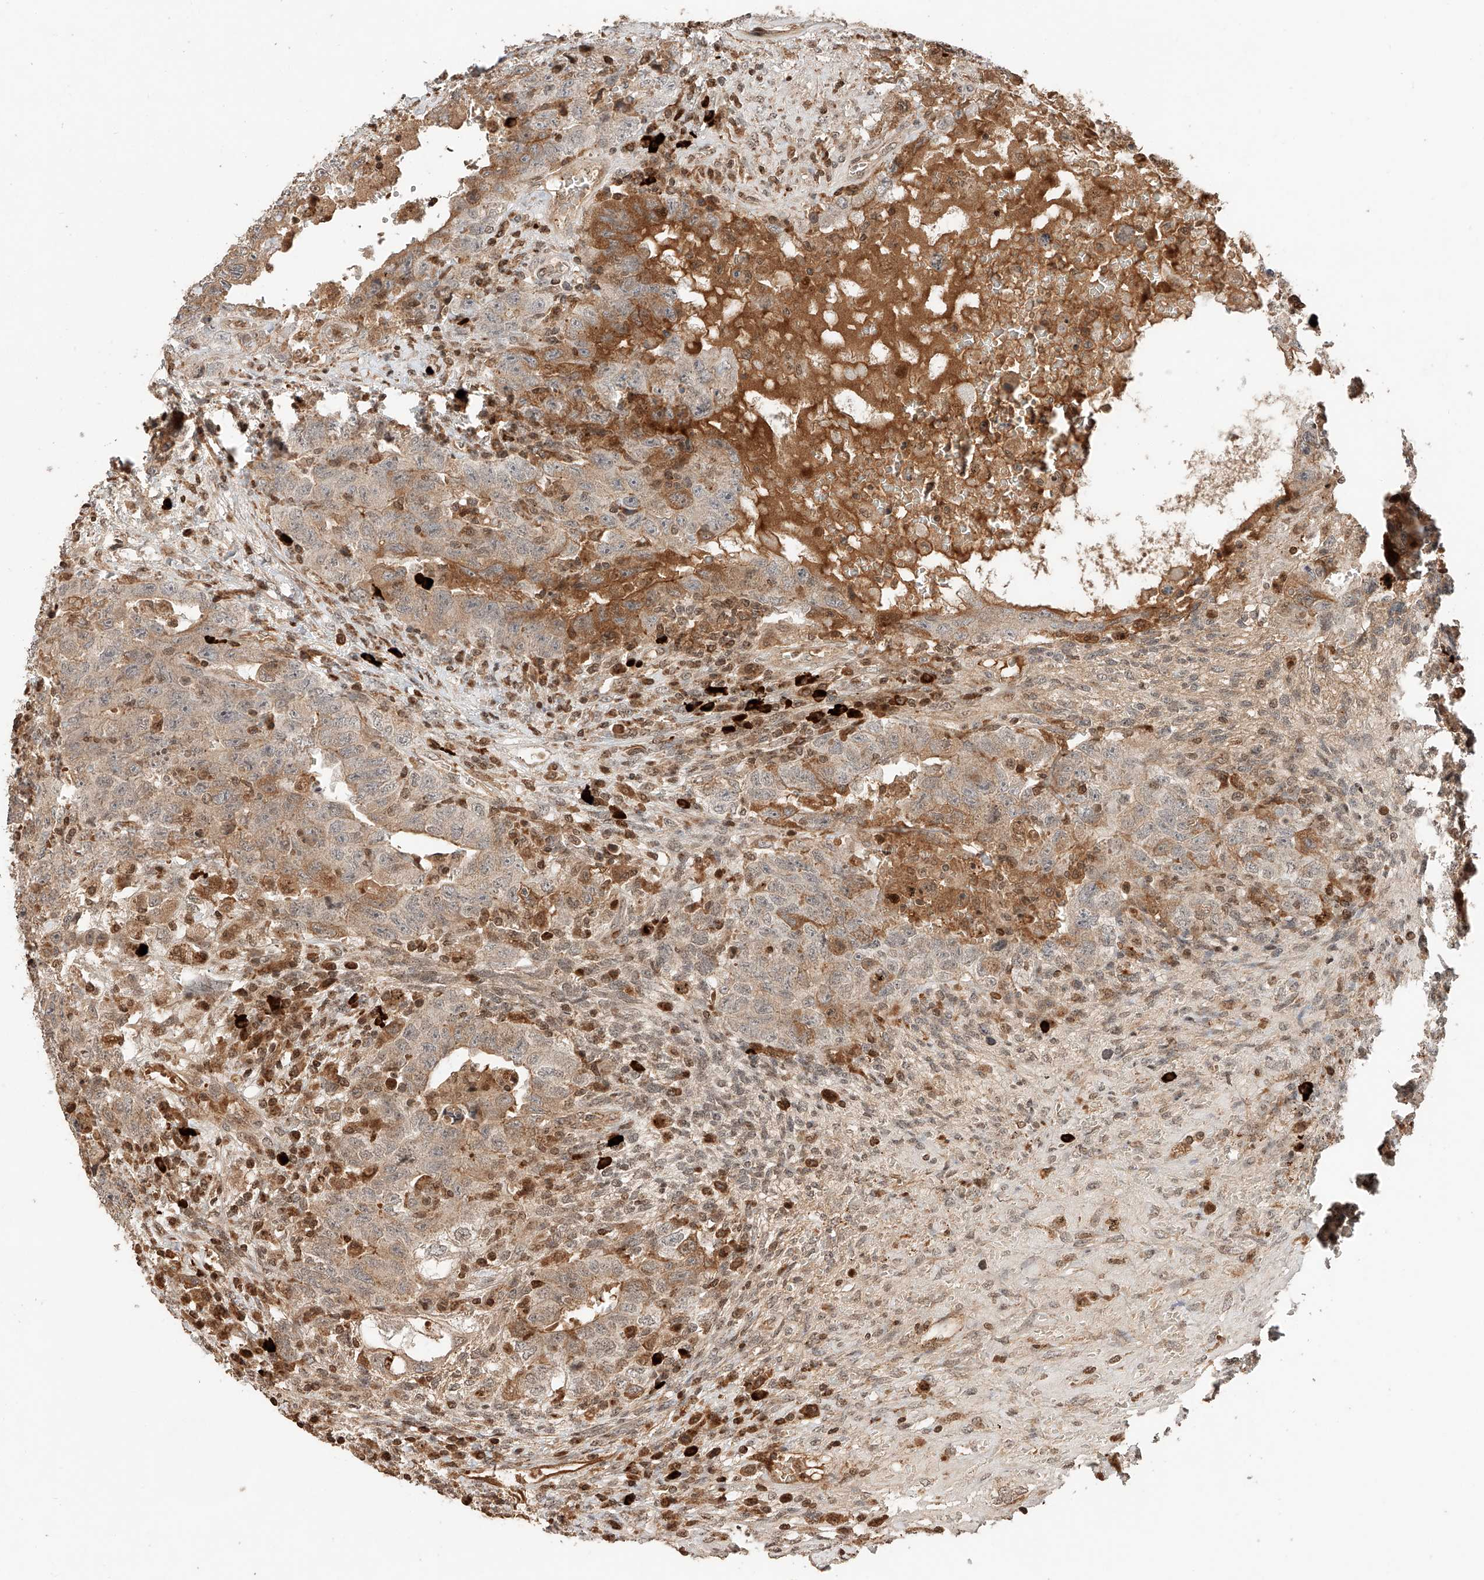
{"staining": {"intensity": "moderate", "quantity": "25%-75%", "location": "cytoplasmic/membranous"}, "tissue": "testis cancer", "cell_type": "Tumor cells", "image_type": "cancer", "snomed": [{"axis": "morphology", "description": "Carcinoma, Embryonal, NOS"}, {"axis": "topography", "description": "Testis"}], "caption": "Approximately 25%-75% of tumor cells in testis cancer display moderate cytoplasmic/membranous protein positivity as visualized by brown immunohistochemical staining.", "gene": "ARHGAP33", "patient": {"sex": "male", "age": 26}}